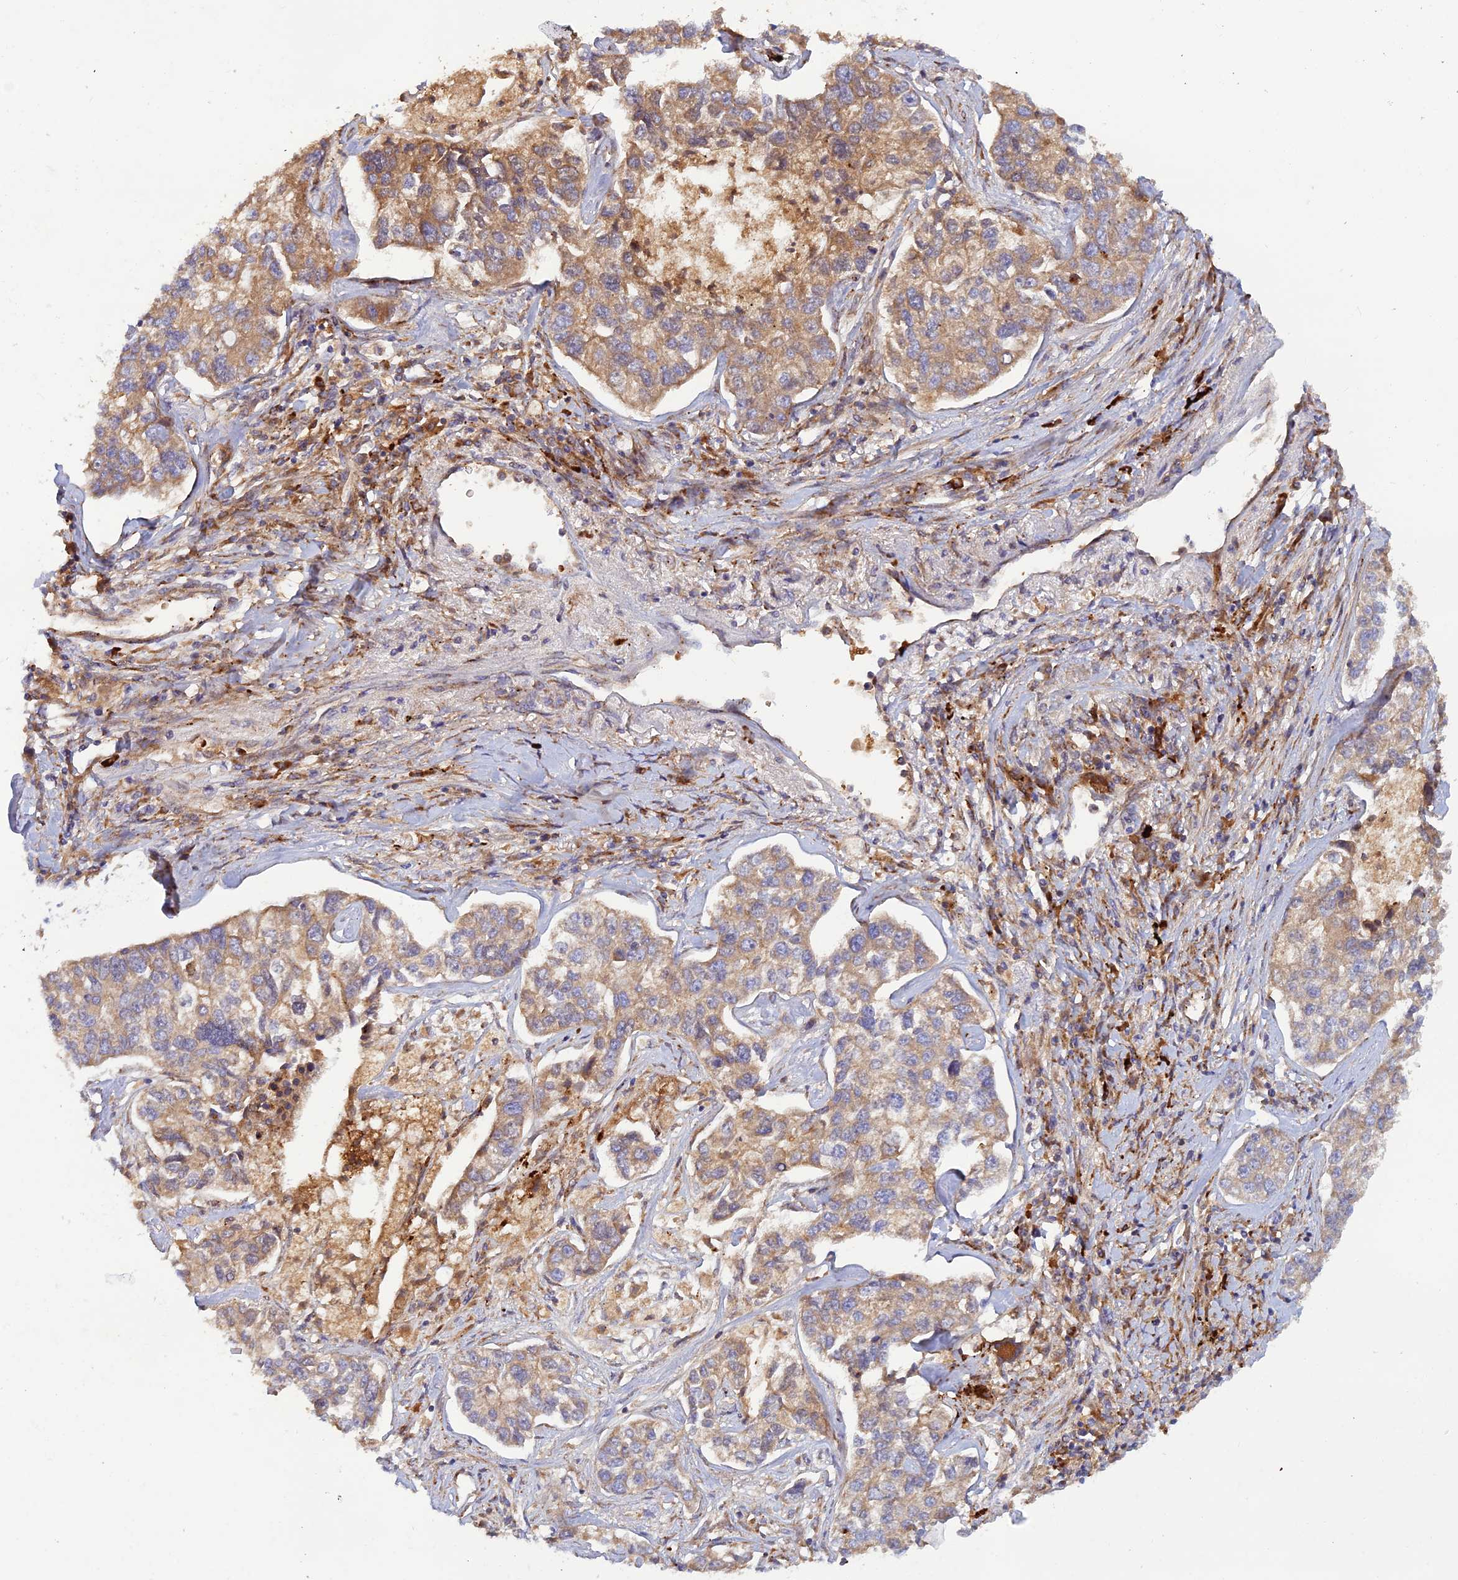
{"staining": {"intensity": "moderate", "quantity": ">75%", "location": "cytoplasmic/membranous"}, "tissue": "lung cancer", "cell_type": "Tumor cells", "image_type": "cancer", "snomed": [{"axis": "morphology", "description": "Adenocarcinoma, NOS"}, {"axis": "topography", "description": "Lung"}], "caption": "A micrograph of human lung cancer (adenocarcinoma) stained for a protein exhibits moderate cytoplasmic/membranous brown staining in tumor cells.", "gene": "GMCL1", "patient": {"sex": "male", "age": 49}}